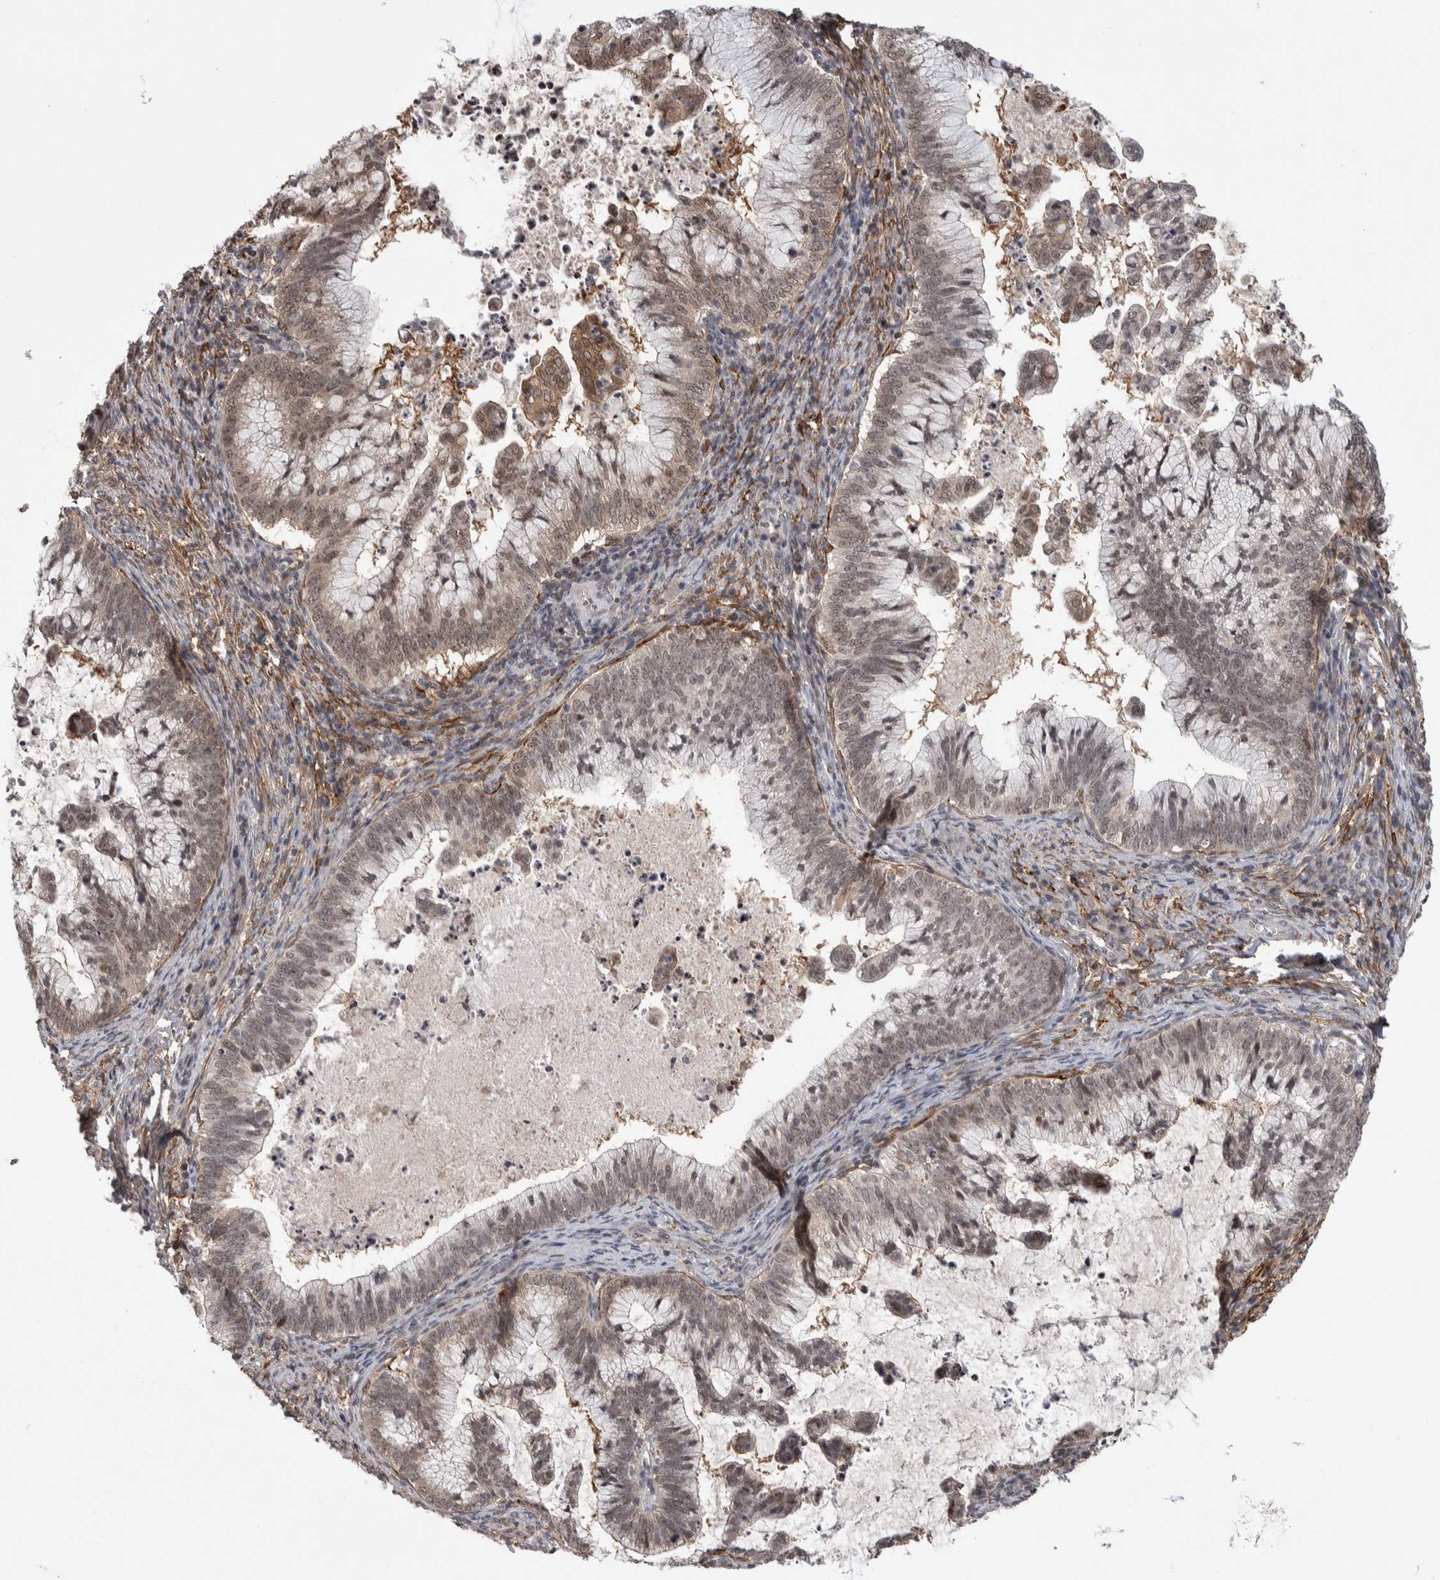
{"staining": {"intensity": "weak", "quantity": "25%-75%", "location": "cytoplasmic/membranous,nuclear"}, "tissue": "cervical cancer", "cell_type": "Tumor cells", "image_type": "cancer", "snomed": [{"axis": "morphology", "description": "Adenocarcinoma, NOS"}, {"axis": "topography", "description": "Cervix"}], "caption": "Immunohistochemistry (IHC) of adenocarcinoma (cervical) displays low levels of weak cytoplasmic/membranous and nuclear positivity in about 25%-75% of tumor cells.", "gene": "ZSCAN21", "patient": {"sex": "female", "age": 36}}